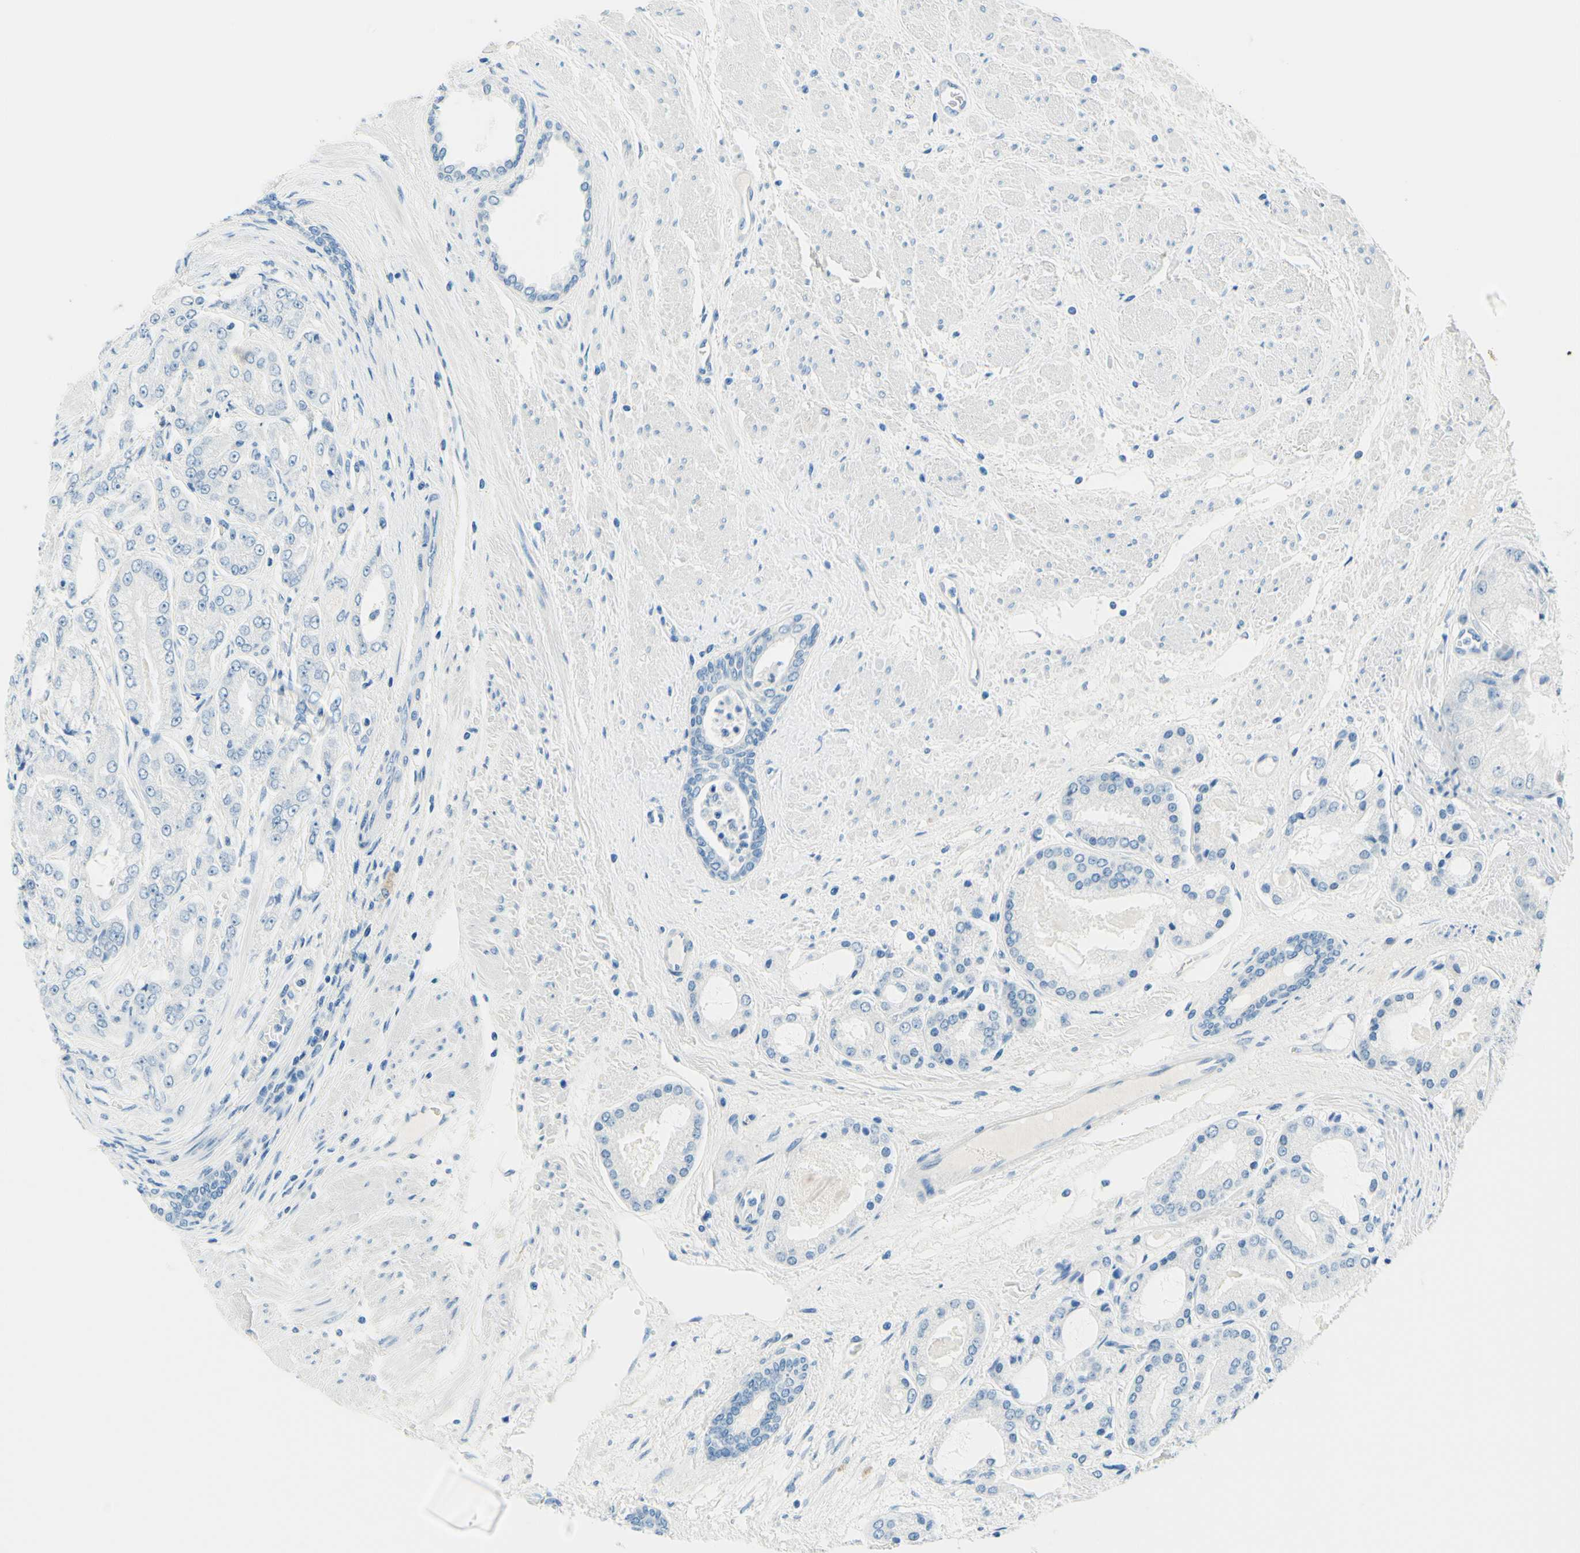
{"staining": {"intensity": "negative", "quantity": "none", "location": "none"}, "tissue": "prostate cancer", "cell_type": "Tumor cells", "image_type": "cancer", "snomed": [{"axis": "morphology", "description": "Adenocarcinoma, High grade"}, {"axis": "topography", "description": "Prostate"}], "caption": "This is a histopathology image of immunohistochemistry staining of prostate cancer, which shows no expression in tumor cells.", "gene": "PASD1", "patient": {"sex": "male", "age": 59}}